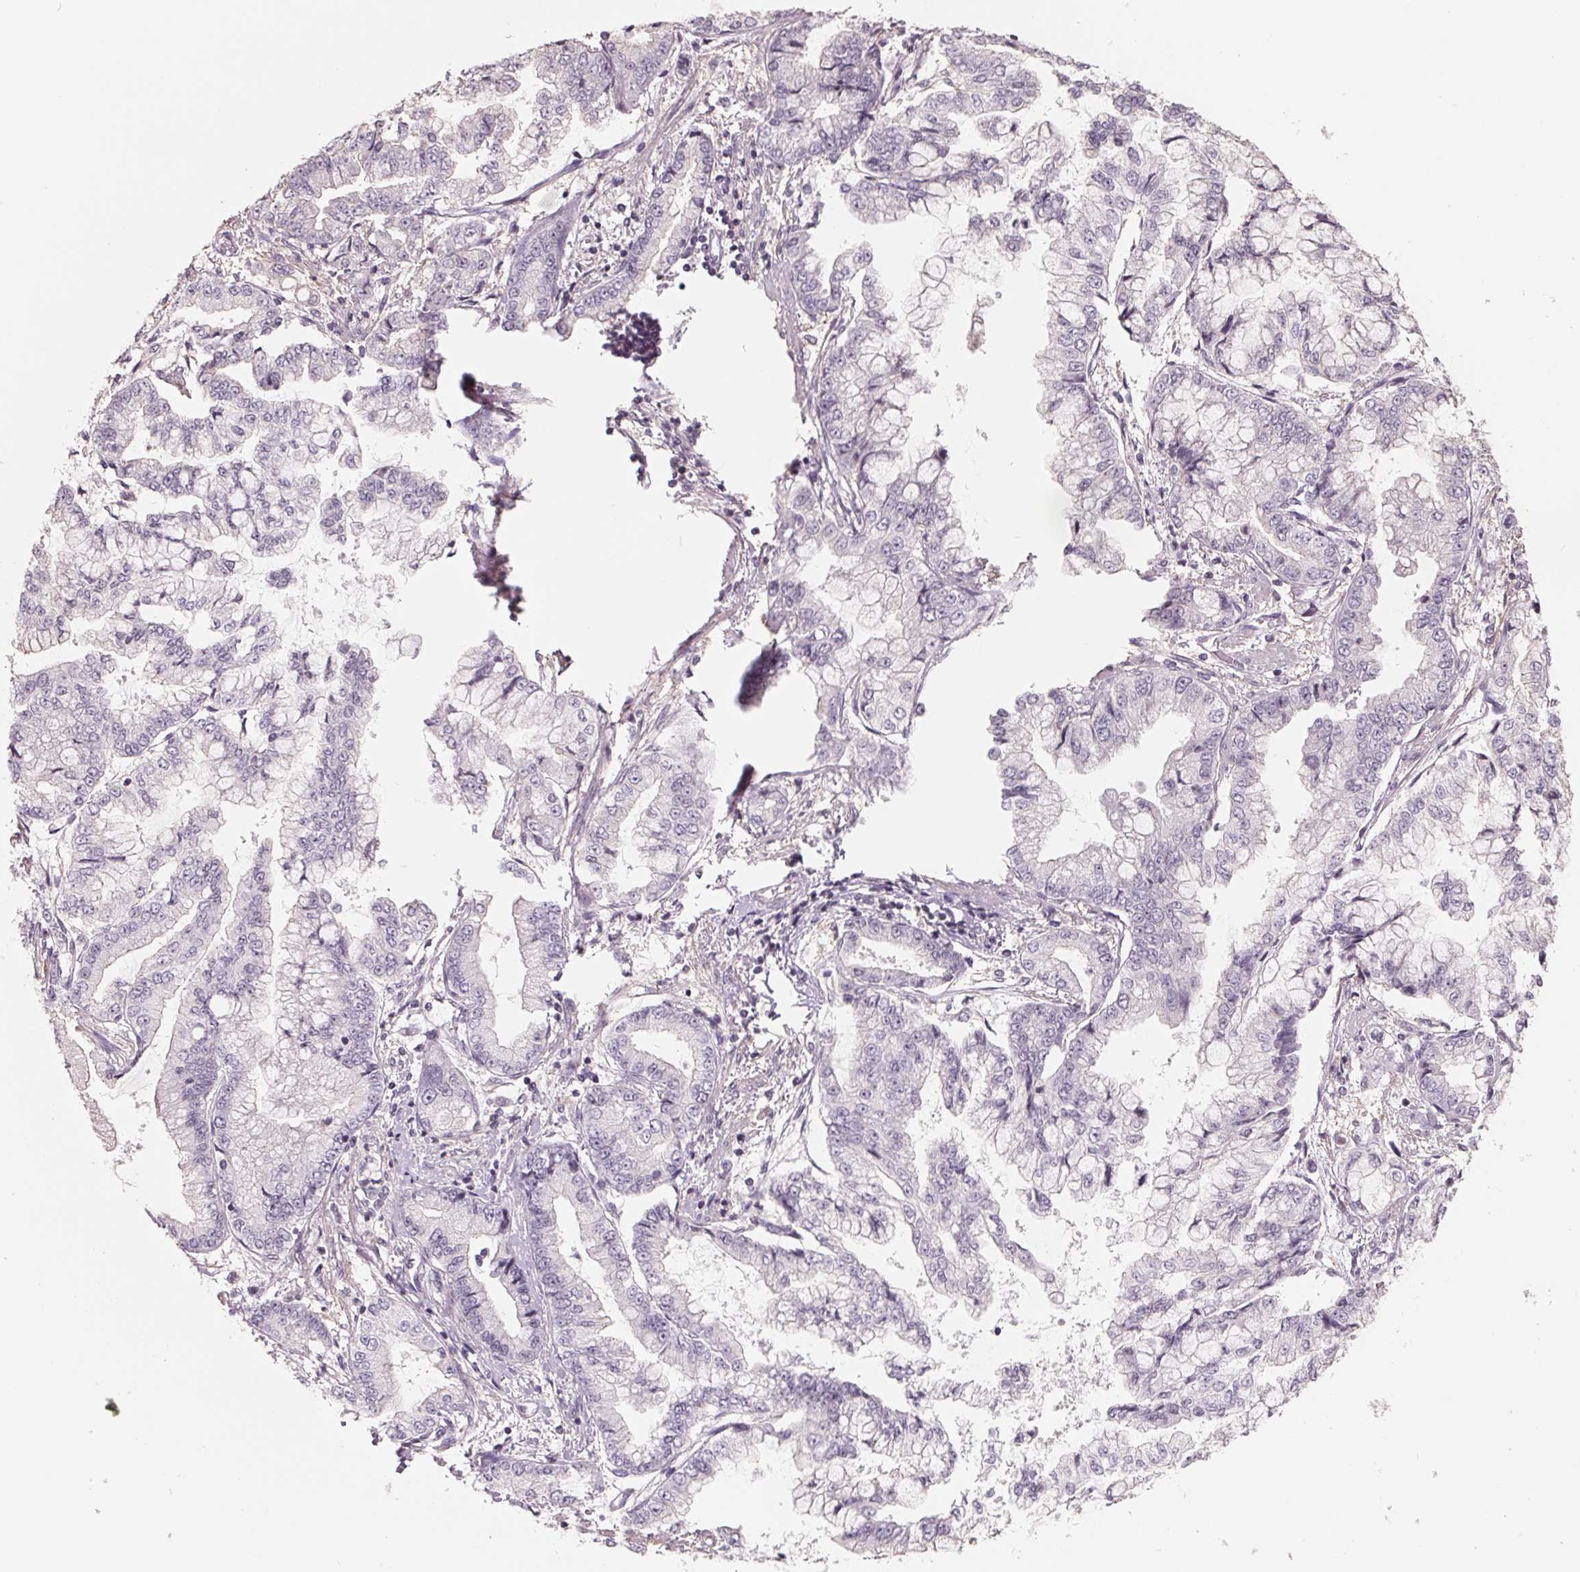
{"staining": {"intensity": "negative", "quantity": "none", "location": "none"}, "tissue": "stomach cancer", "cell_type": "Tumor cells", "image_type": "cancer", "snomed": [{"axis": "morphology", "description": "Adenocarcinoma, NOS"}, {"axis": "topography", "description": "Stomach, upper"}], "caption": "Immunohistochemistry (IHC) of adenocarcinoma (stomach) demonstrates no expression in tumor cells.", "gene": "FTCD", "patient": {"sex": "female", "age": 74}}